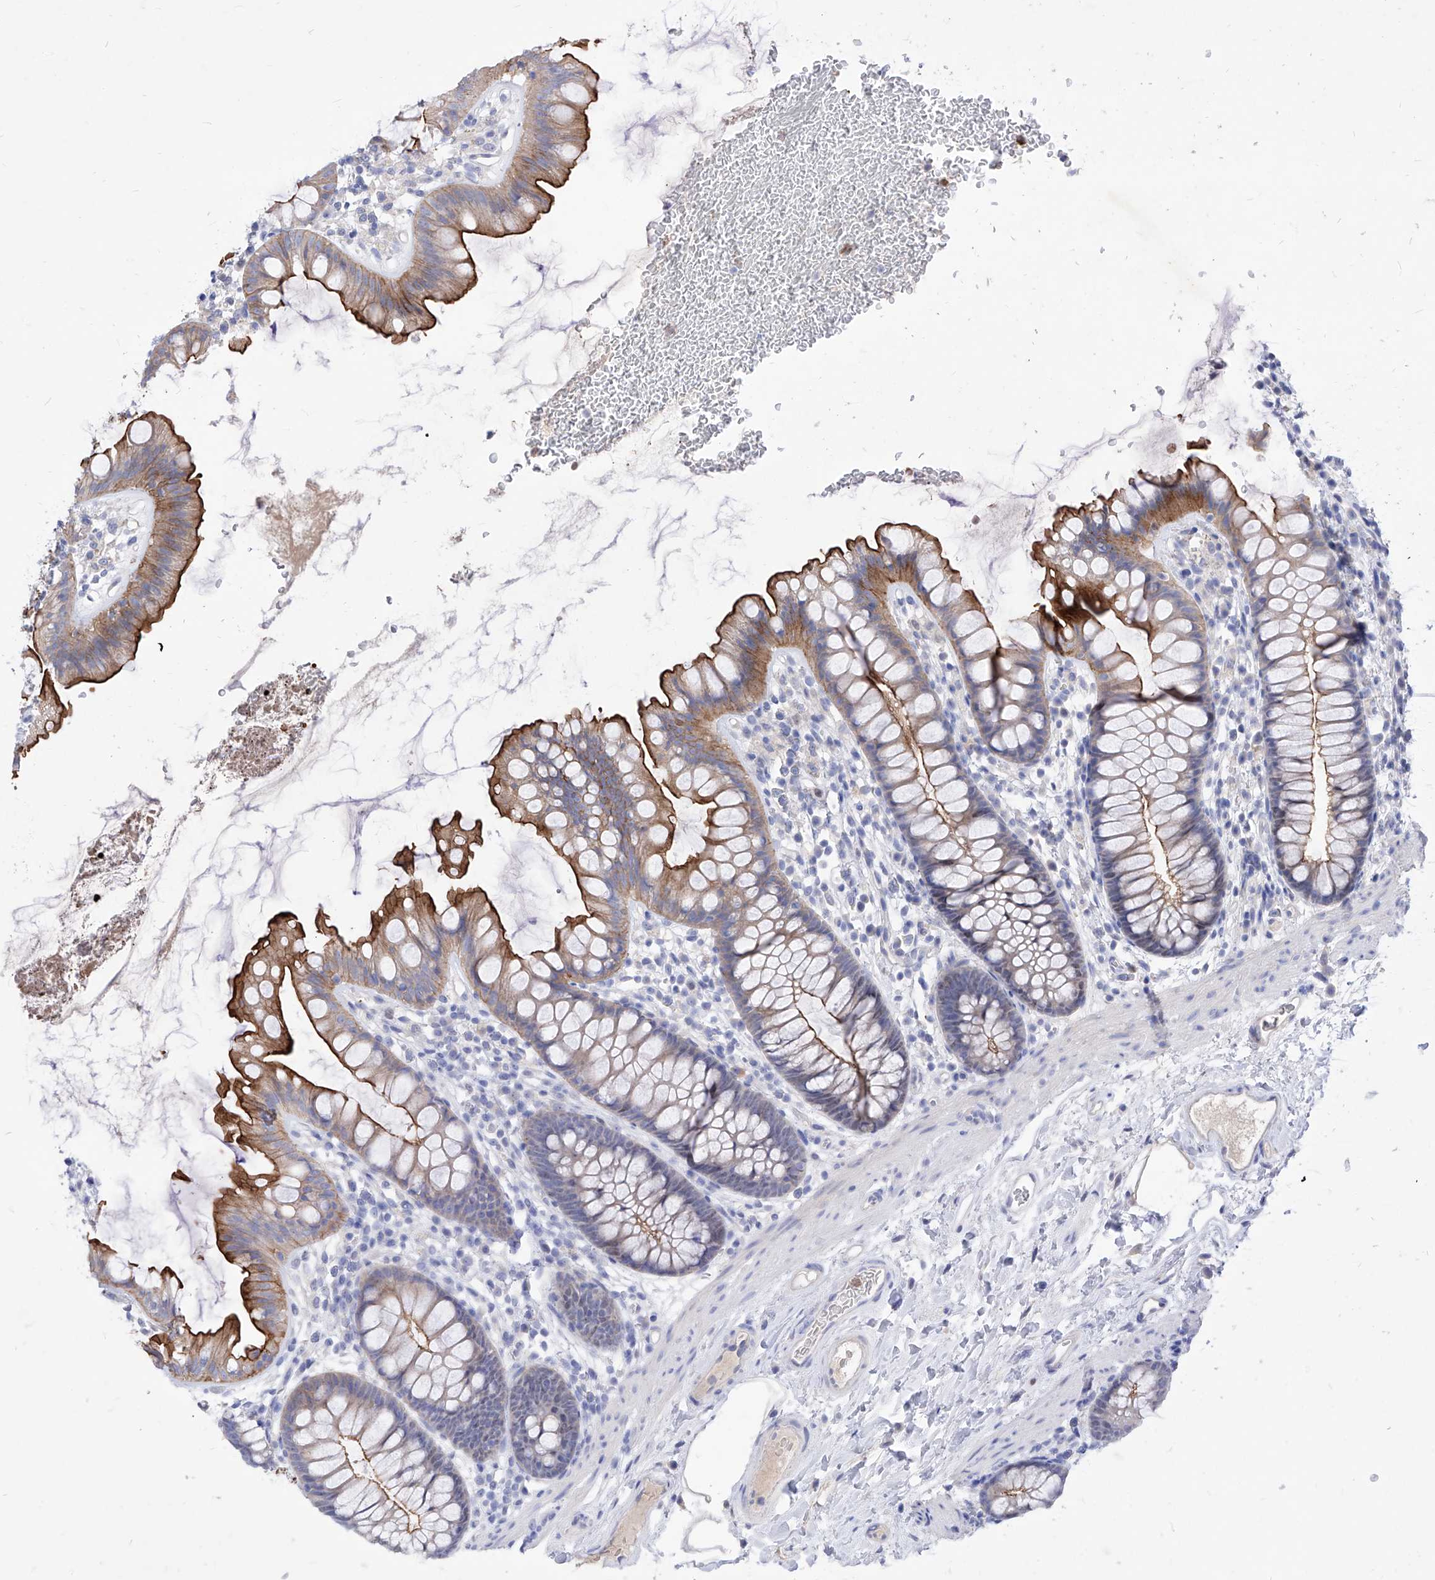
{"staining": {"intensity": "negative", "quantity": "none", "location": "none"}, "tissue": "colon", "cell_type": "Endothelial cells", "image_type": "normal", "snomed": [{"axis": "morphology", "description": "Normal tissue, NOS"}, {"axis": "topography", "description": "Colon"}], "caption": "Colon was stained to show a protein in brown. There is no significant positivity in endothelial cells. The staining is performed using DAB brown chromogen with nuclei counter-stained in using hematoxylin.", "gene": "VAX1", "patient": {"sex": "female", "age": 62}}